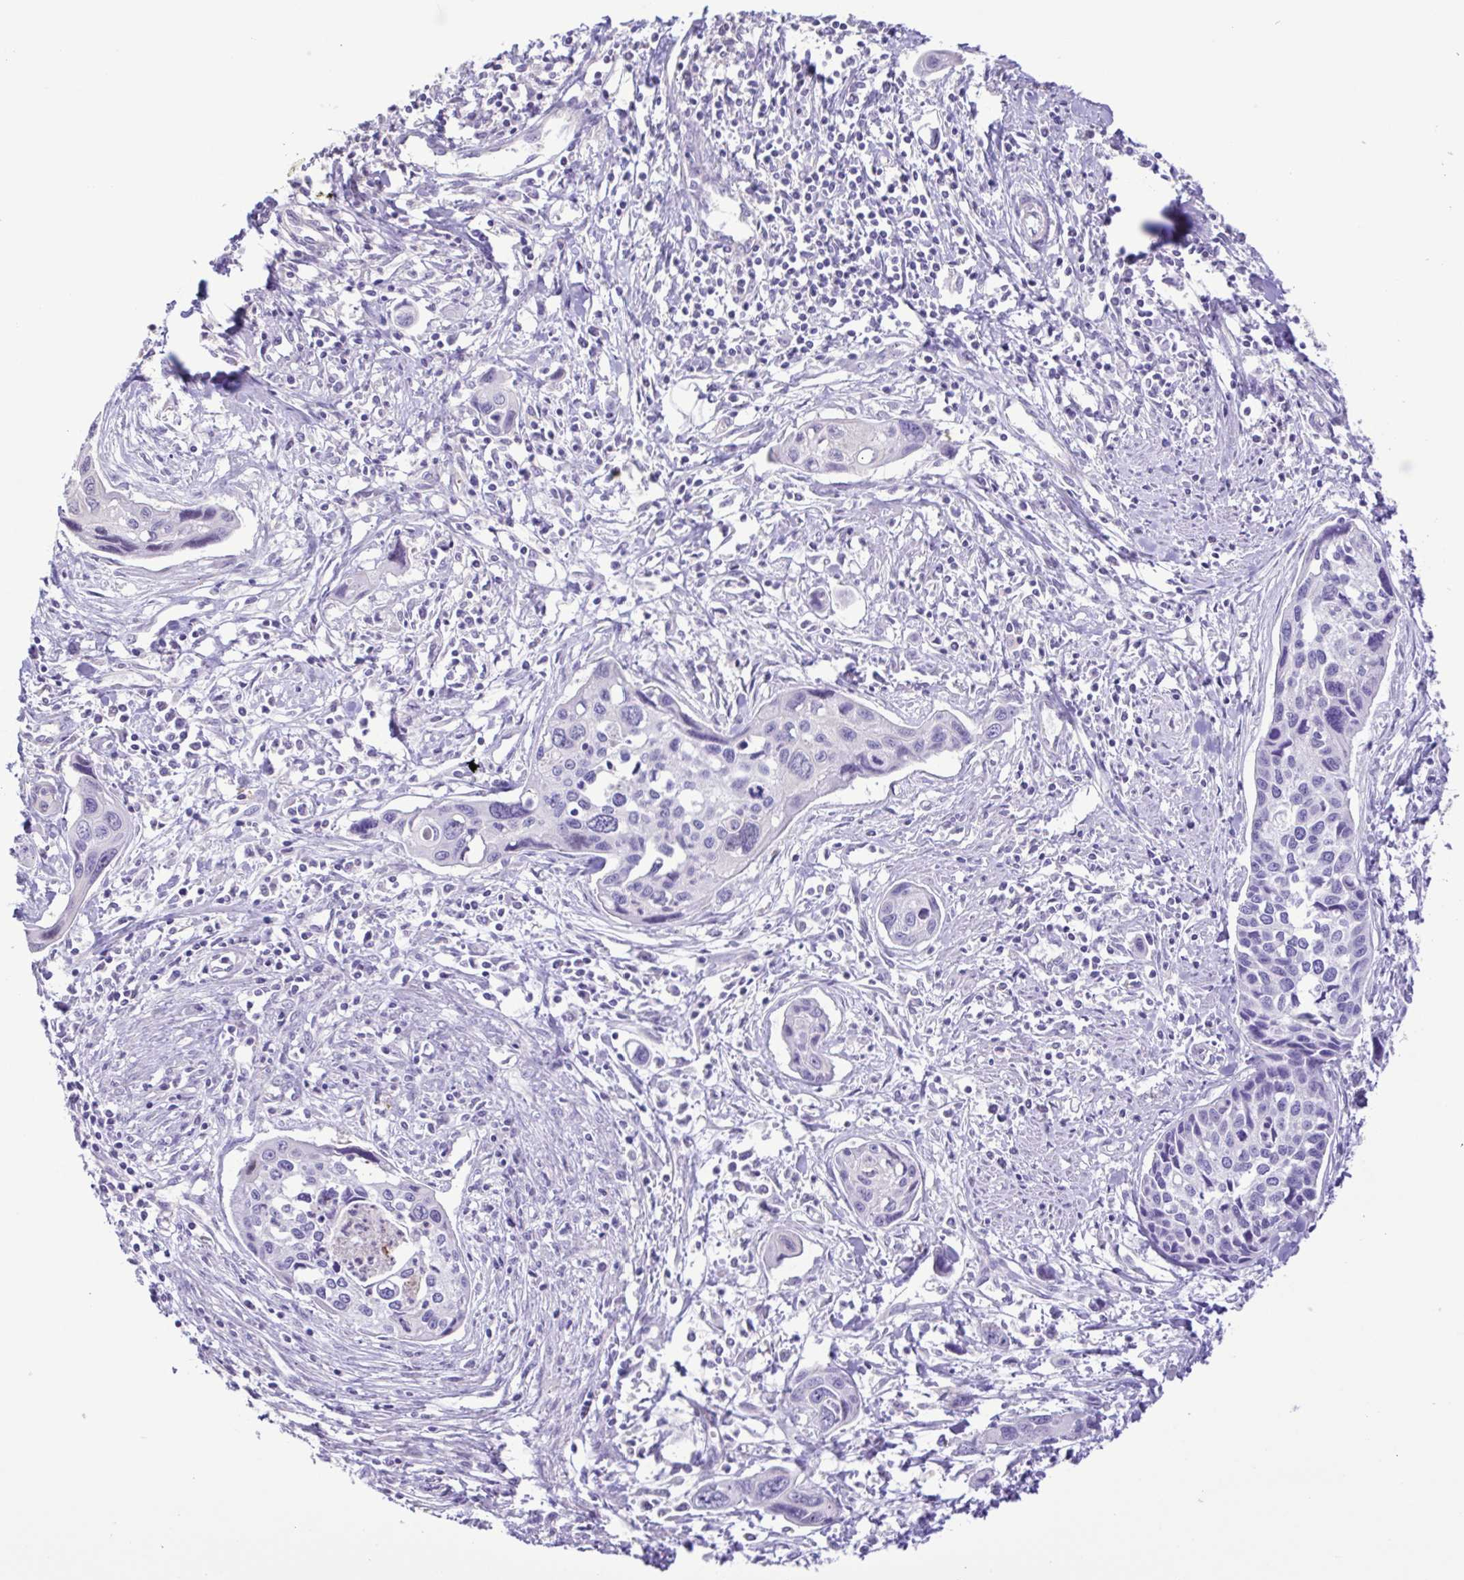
{"staining": {"intensity": "negative", "quantity": "none", "location": "none"}, "tissue": "cervical cancer", "cell_type": "Tumor cells", "image_type": "cancer", "snomed": [{"axis": "morphology", "description": "Squamous cell carcinoma, NOS"}, {"axis": "topography", "description": "Cervix"}], "caption": "Immunohistochemistry (IHC) image of neoplastic tissue: human cervical cancer (squamous cell carcinoma) stained with DAB exhibits no significant protein expression in tumor cells.", "gene": "CYP17A1", "patient": {"sex": "female", "age": 31}}